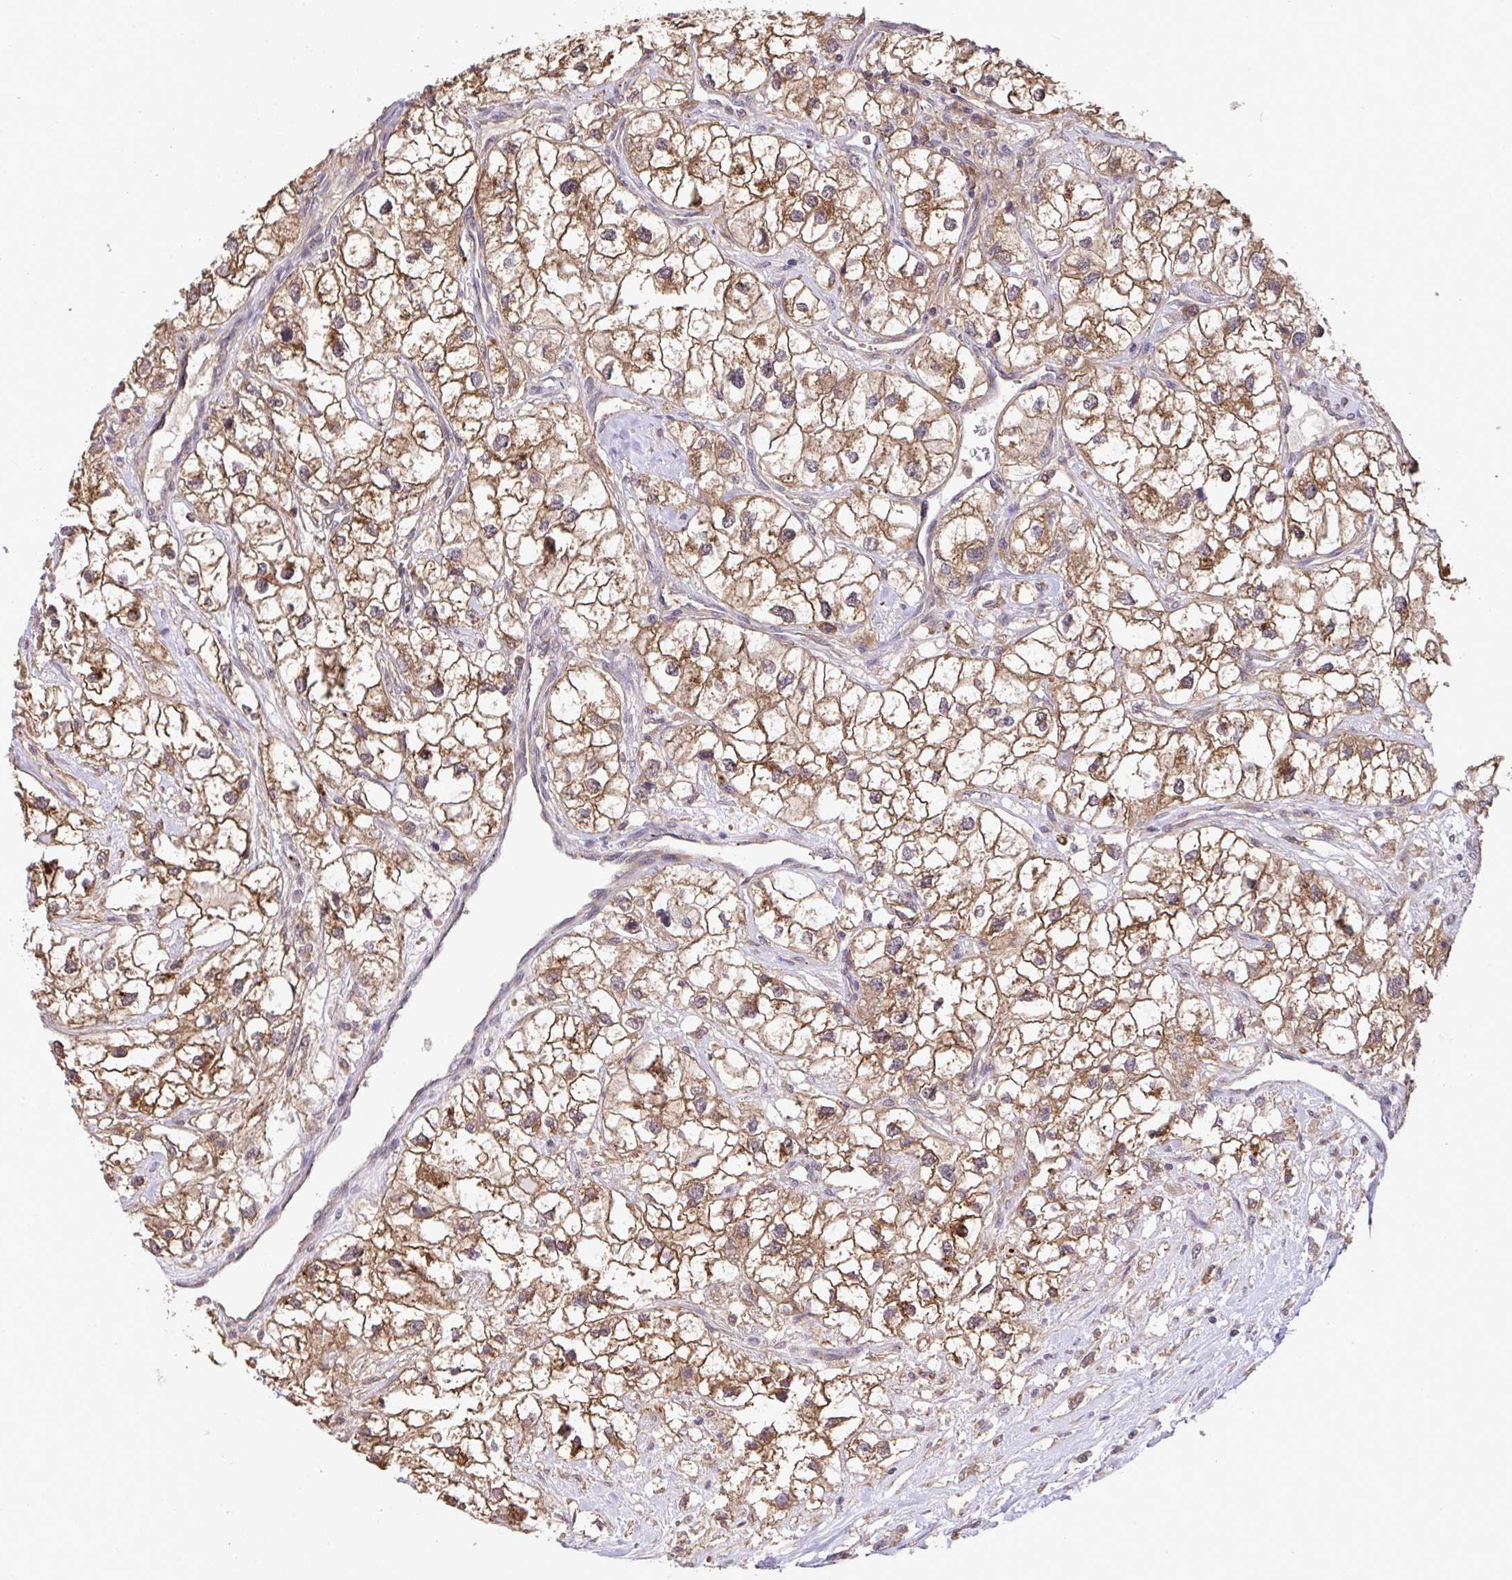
{"staining": {"intensity": "strong", "quantity": "25%-75%", "location": "cytoplasmic/membranous"}, "tissue": "renal cancer", "cell_type": "Tumor cells", "image_type": "cancer", "snomed": [{"axis": "morphology", "description": "Adenocarcinoma, NOS"}, {"axis": "topography", "description": "Kidney"}], "caption": "Immunohistochemistry (IHC) (DAB (3,3'-diaminobenzidine)) staining of renal cancer (adenocarcinoma) displays strong cytoplasmic/membranous protein positivity in approximately 25%-75% of tumor cells.", "gene": "C12orf57", "patient": {"sex": "male", "age": 59}}